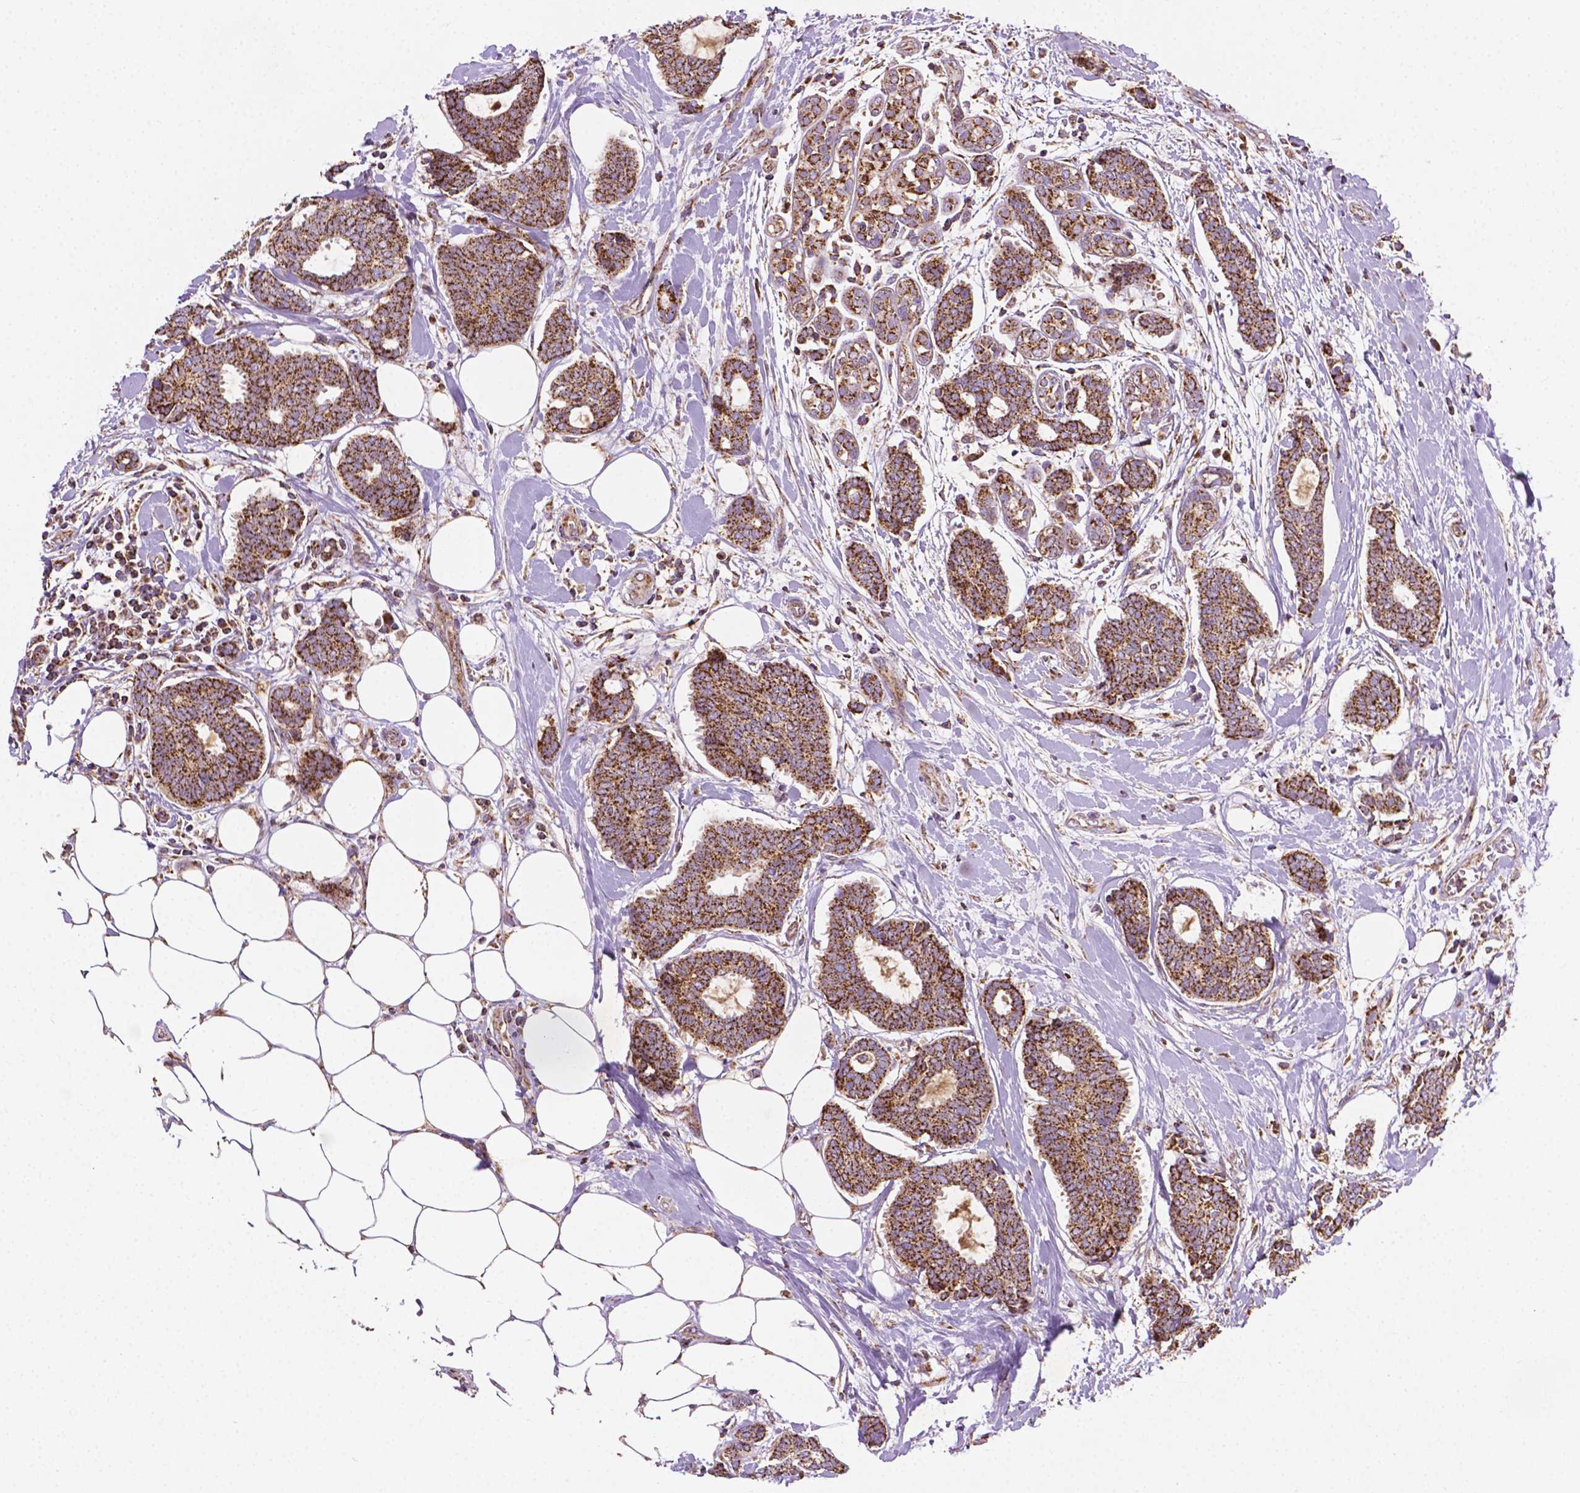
{"staining": {"intensity": "strong", "quantity": ">75%", "location": "cytoplasmic/membranous"}, "tissue": "breast cancer", "cell_type": "Tumor cells", "image_type": "cancer", "snomed": [{"axis": "morphology", "description": "Intraductal carcinoma, in situ"}, {"axis": "morphology", "description": "Duct carcinoma"}, {"axis": "morphology", "description": "Lobular carcinoma, in situ"}, {"axis": "topography", "description": "Breast"}], "caption": "The photomicrograph demonstrates immunohistochemical staining of breast invasive ductal carcinoma. There is strong cytoplasmic/membranous staining is seen in approximately >75% of tumor cells.", "gene": "ILVBL", "patient": {"sex": "female", "age": 44}}